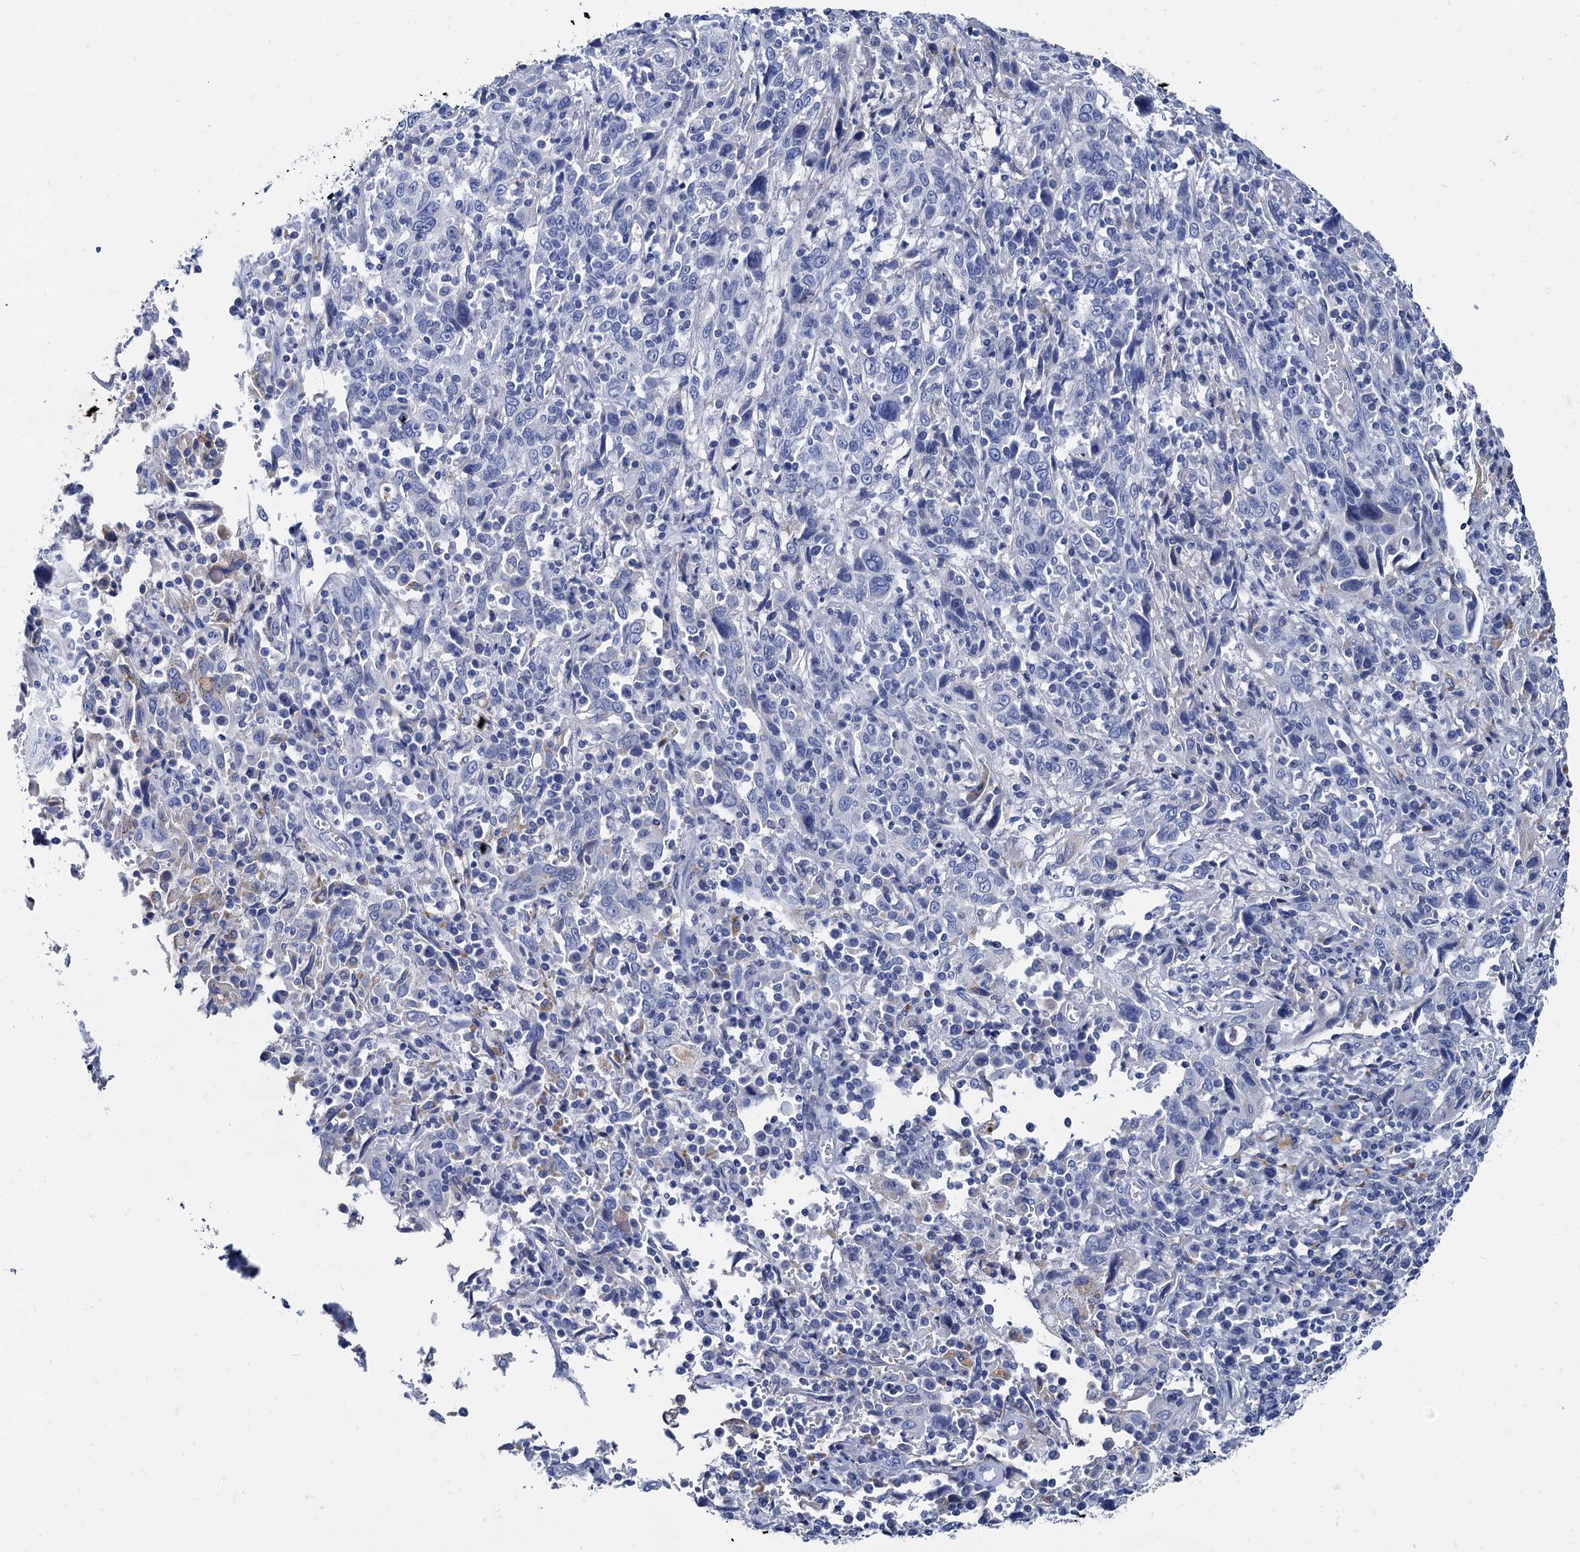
{"staining": {"intensity": "negative", "quantity": "none", "location": "none"}, "tissue": "cervical cancer", "cell_type": "Tumor cells", "image_type": "cancer", "snomed": [{"axis": "morphology", "description": "Squamous cell carcinoma, NOS"}, {"axis": "topography", "description": "Cervix"}], "caption": "Cervical cancer (squamous cell carcinoma) stained for a protein using immunohistochemistry displays no positivity tumor cells.", "gene": "APOD", "patient": {"sex": "female", "age": 46}}